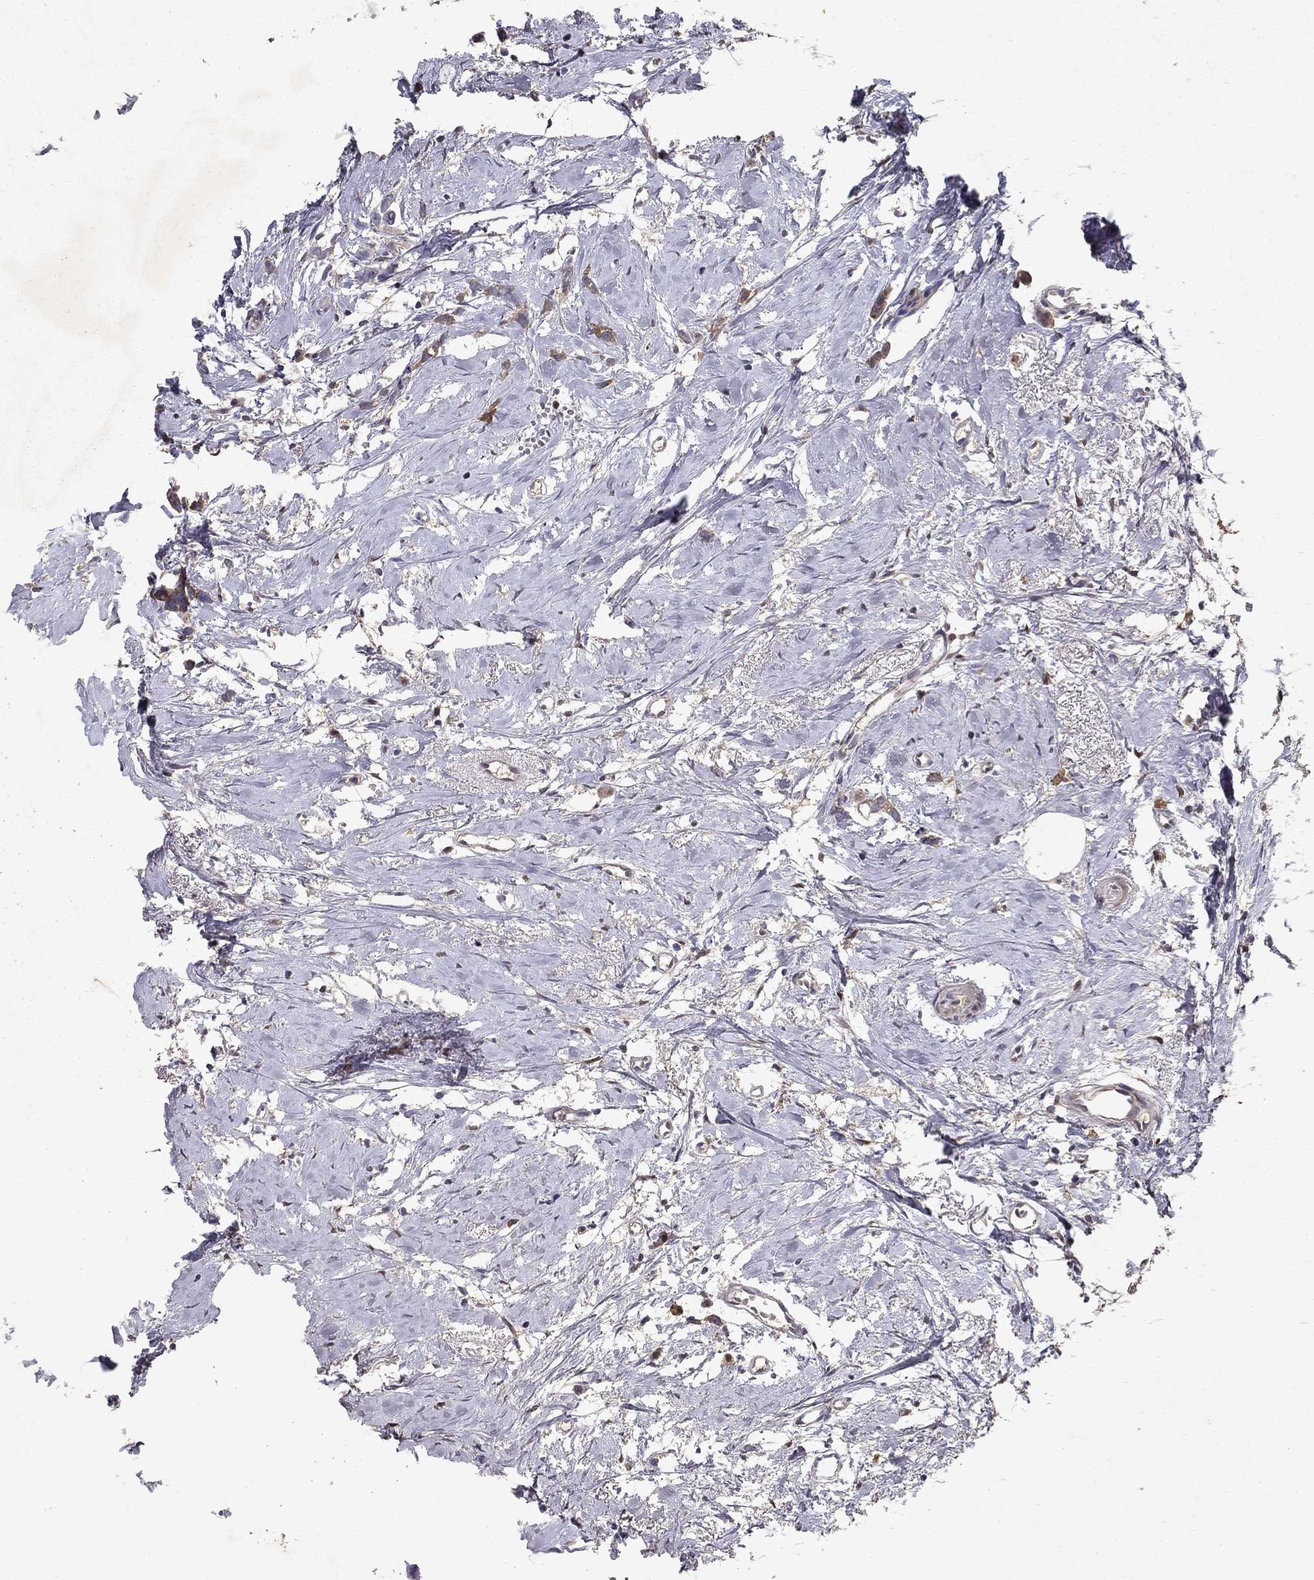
{"staining": {"intensity": "negative", "quantity": "none", "location": "none"}, "tissue": "breast cancer", "cell_type": "Tumor cells", "image_type": "cancer", "snomed": [{"axis": "morphology", "description": "Duct carcinoma"}, {"axis": "topography", "description": "Breast"}], "caption": "The immunohistochemistry micrograph has no significant staining in tumor cells of breast cancer (intraductal carcinoma) tissue. The staining was performed using DAB to visualize the protein expression in brown, while the nuclei were stained in blue with hematoxylin (Magnification: 20x).", "gene": "CRTC1", "patient": {"sex": "female", "age": 40}}